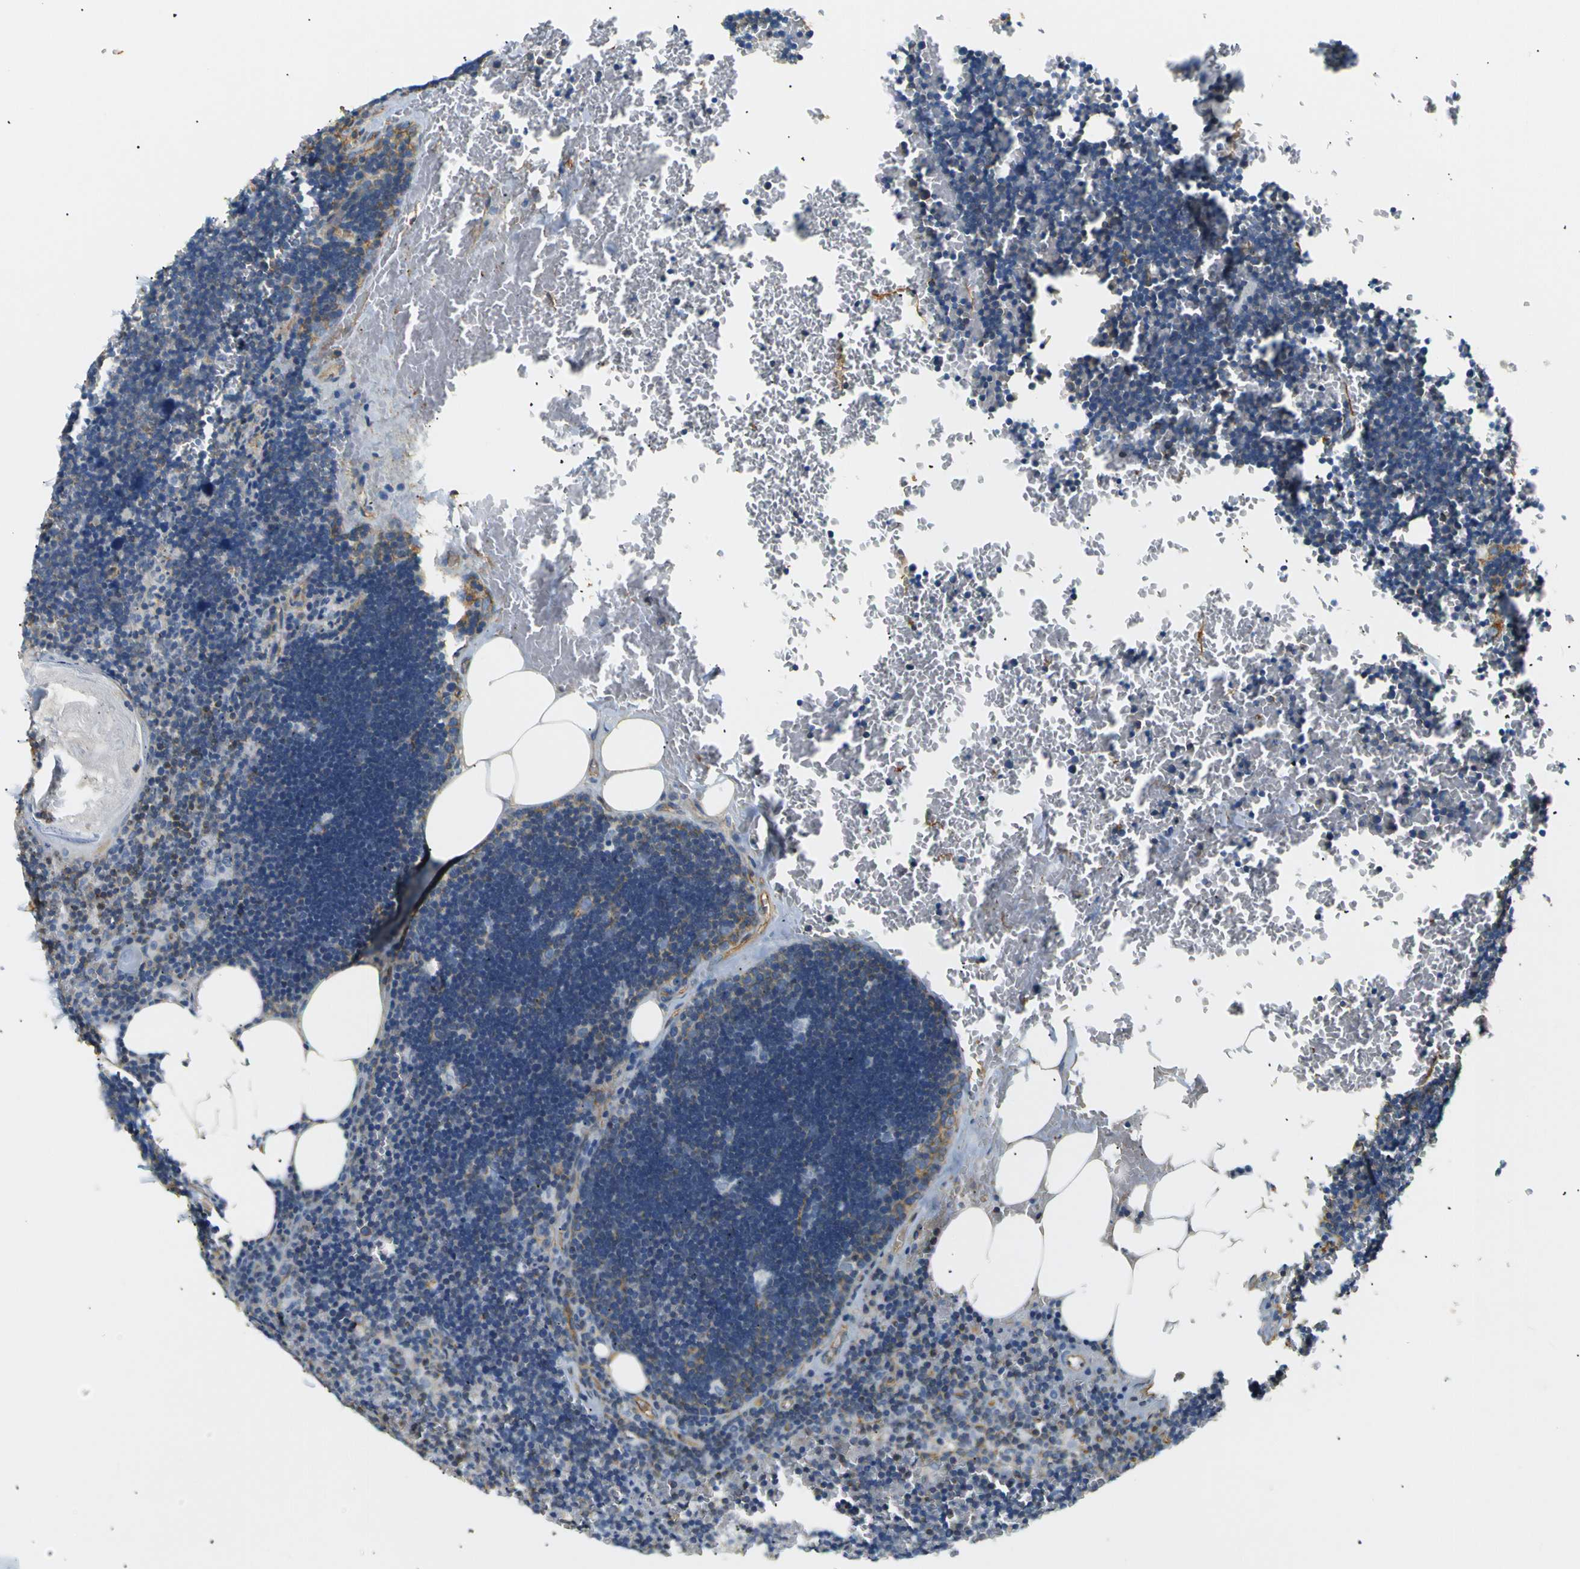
{"staining": {"intensity": "moderate", "quantity": "25%-75%", "location": "cytoplasmic/membranous"}, "tissue": "lymph node", "cell_type": "Germinal center cells", "image_type": "normal", "snomed": [{"axis": "morphology", "description": "Normal tissue, NOS"}, {"axis": "topography", "description": "Lymph node"}], "caption": "IHC (DAB (3,3'-diaminobenzidine)) staining of benign lymph node reveals moderate cytoplasmic/membranous protein expression in about 25%-75% of germinal center cells.", "gene": "SPTBN1", "patient": {"sex": "male", "age": 33}}